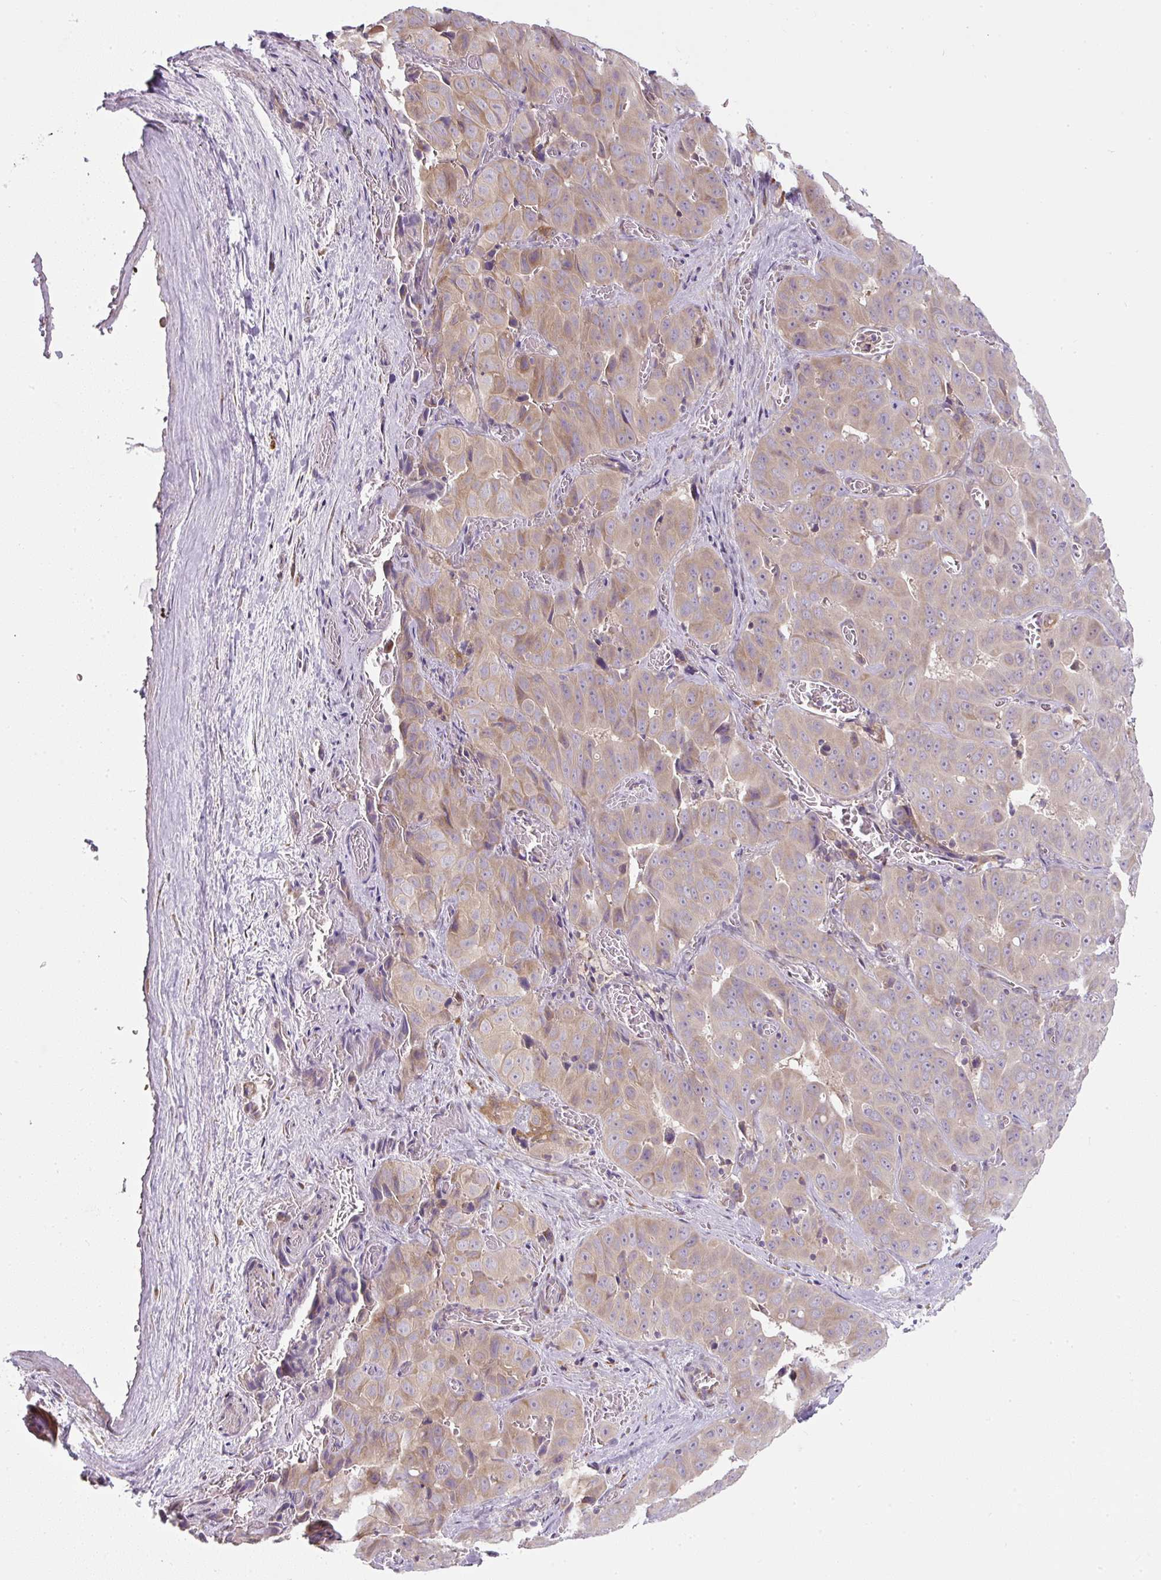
{"staining": {"intensity": "weak", "quantity": "25%-75%", "location": "cytoplasmic/membranous"}, "tissue": "liver cancer", "cell_type": "Tumor cells", "image_type": "cancer", "snomed": [{"axis": "morphology", "description": "Cholangiocarcinoma"}, {"axis": "topography", "description": "Liver"}], "caption": "Immunohistochemical staining of liver cancer demonstrates low levels of weak cytoplasmic/membranous protein expression in about 25%-75% of tumor cells. The protein of interest is shown in brown color, while the nuclei are stained blue.", "gene": "MLX", "patient": {"sex": "female", "age": 52}}